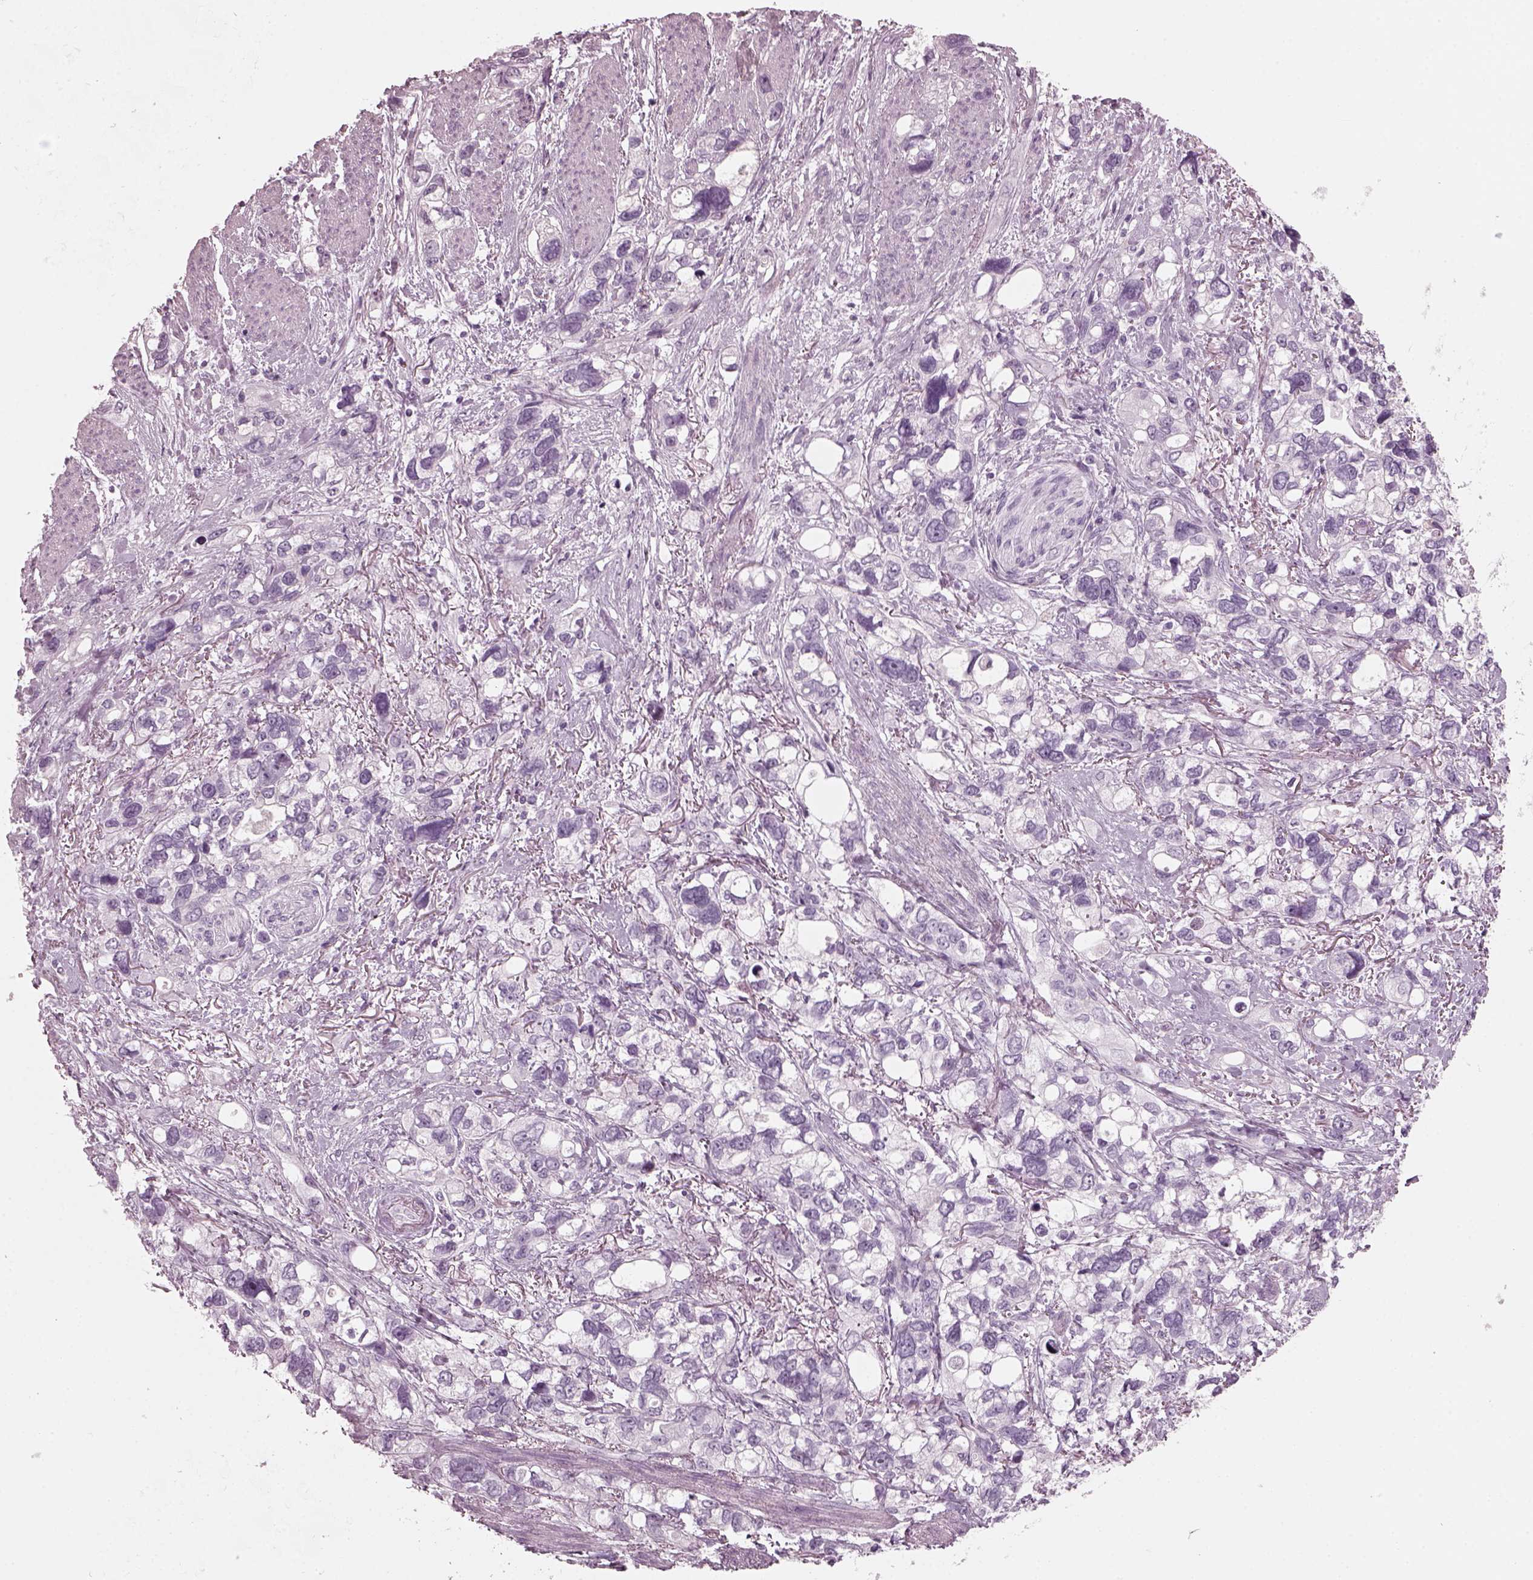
{"staining": {"intensity": "negative", "quantity": "none", "location": "none"}, "tissue": "stomach cancer", "cell_type": "Tumor cells", "image_type": "cancer", "snomed": [{"axis": "morphology", "description": "Adenocarcinoma, NOS"}, {"axis": "topography", "description": "Stomach, upper"}], "caption": "Immunohistochemistry image of neoplastic tissue: stomach adenocarcinoma stained with DAB (3,3'-diaminobenzidine) shows no significant protein expression in tumor cells.", "gene": "RCVRN", "patient": {"sex": "female", "age": 81}}